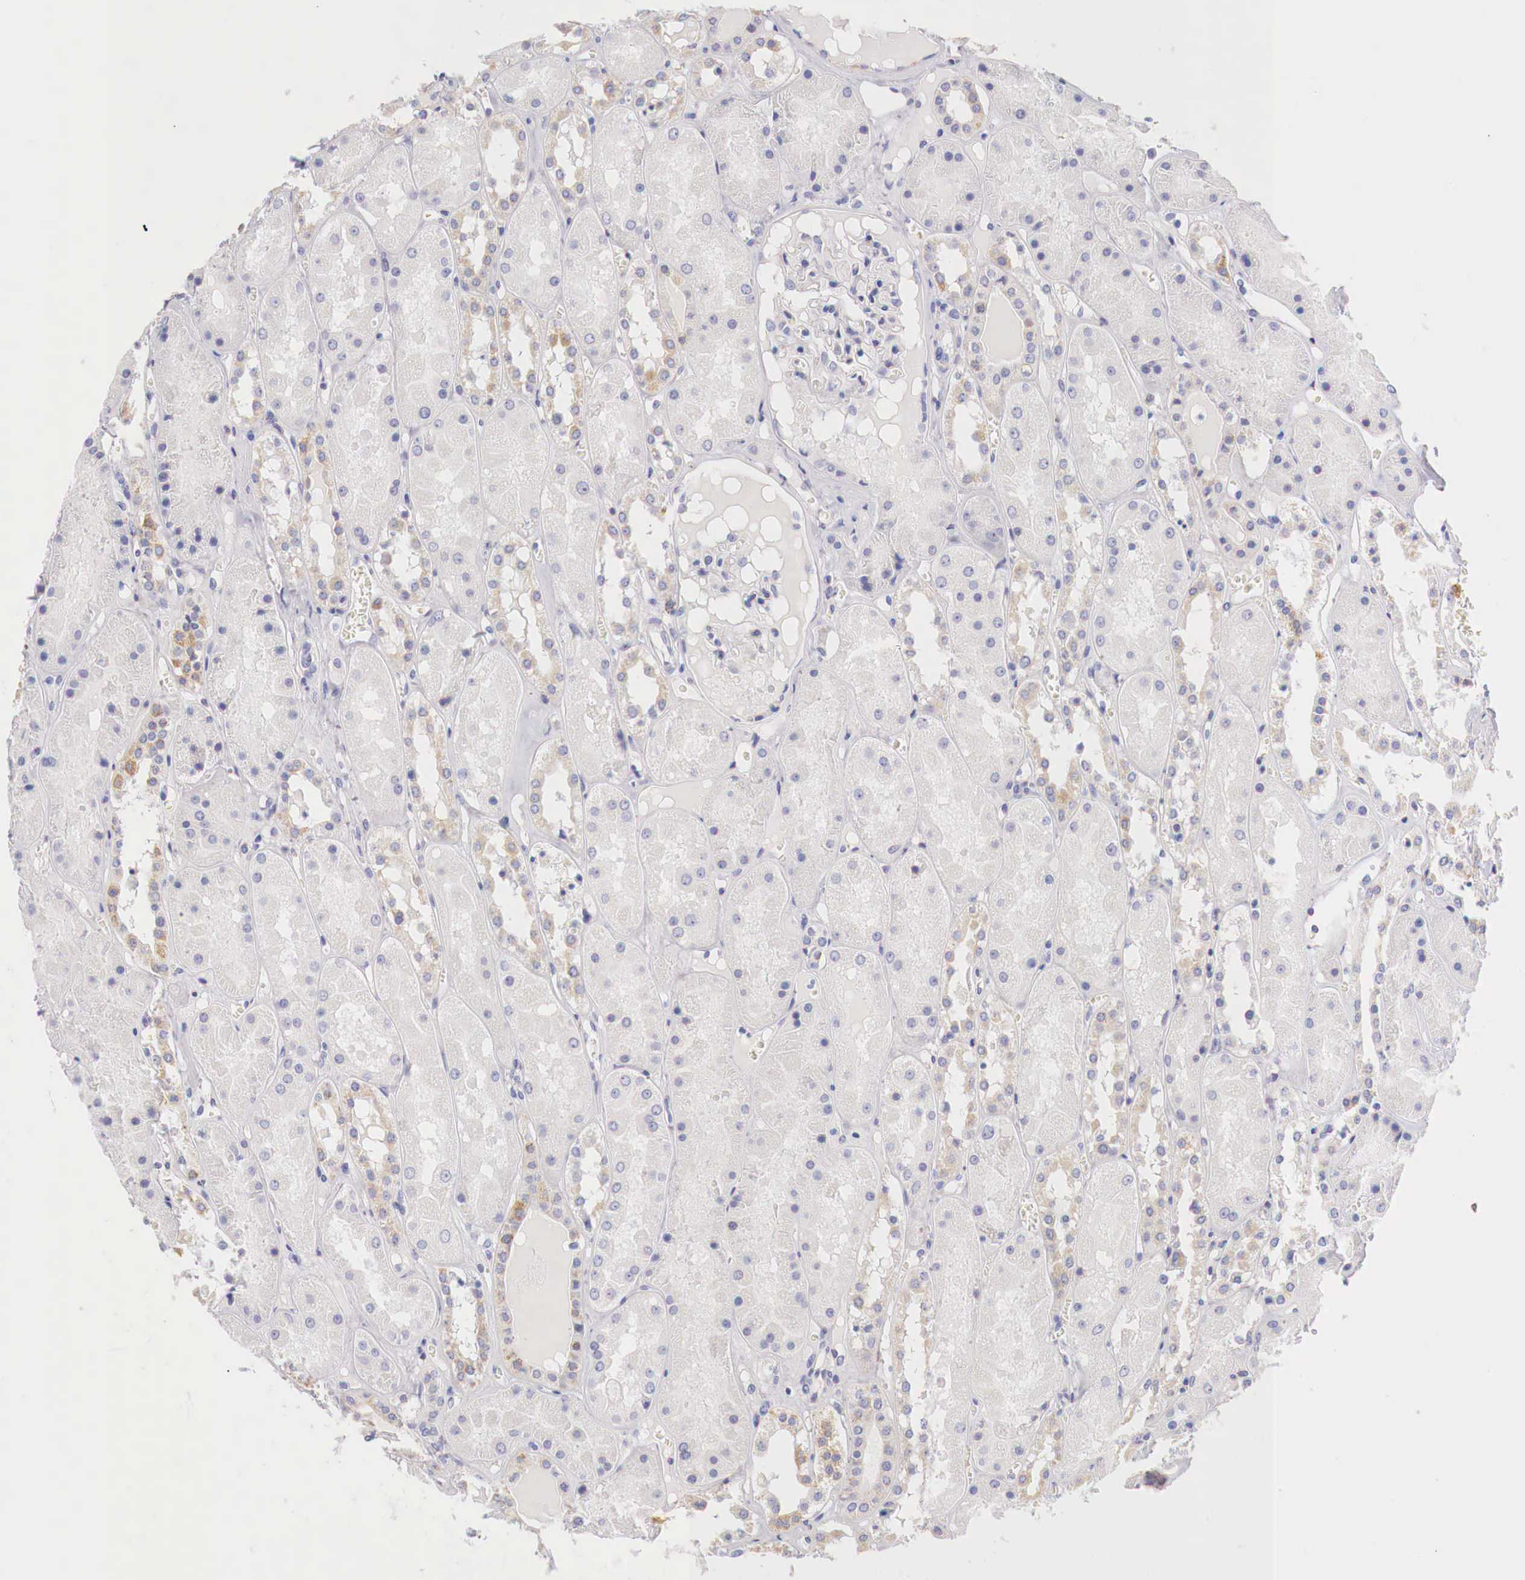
{"staining": {"intensity": "negative", "quantity": "none", "location": "none"}, "tissue": "kidney", "cell_type": "Cells in glomeruli", "image_type": "normal", "snomed": [{"axis": "morphology", "description": "Normal tissue, NOS"}, {"axis": "topography", "description": "Kidney"}], "caption": "Immunohistochemistry (IHC) photomicrograph of unremarkable kidney: kidney stained with DAB (3,3'-diaminobenzidine) displays no significant protein positivity in cells in glomeruli.", "gene": "IDH3G", "patient": {"sex": "male", "age": 36}}